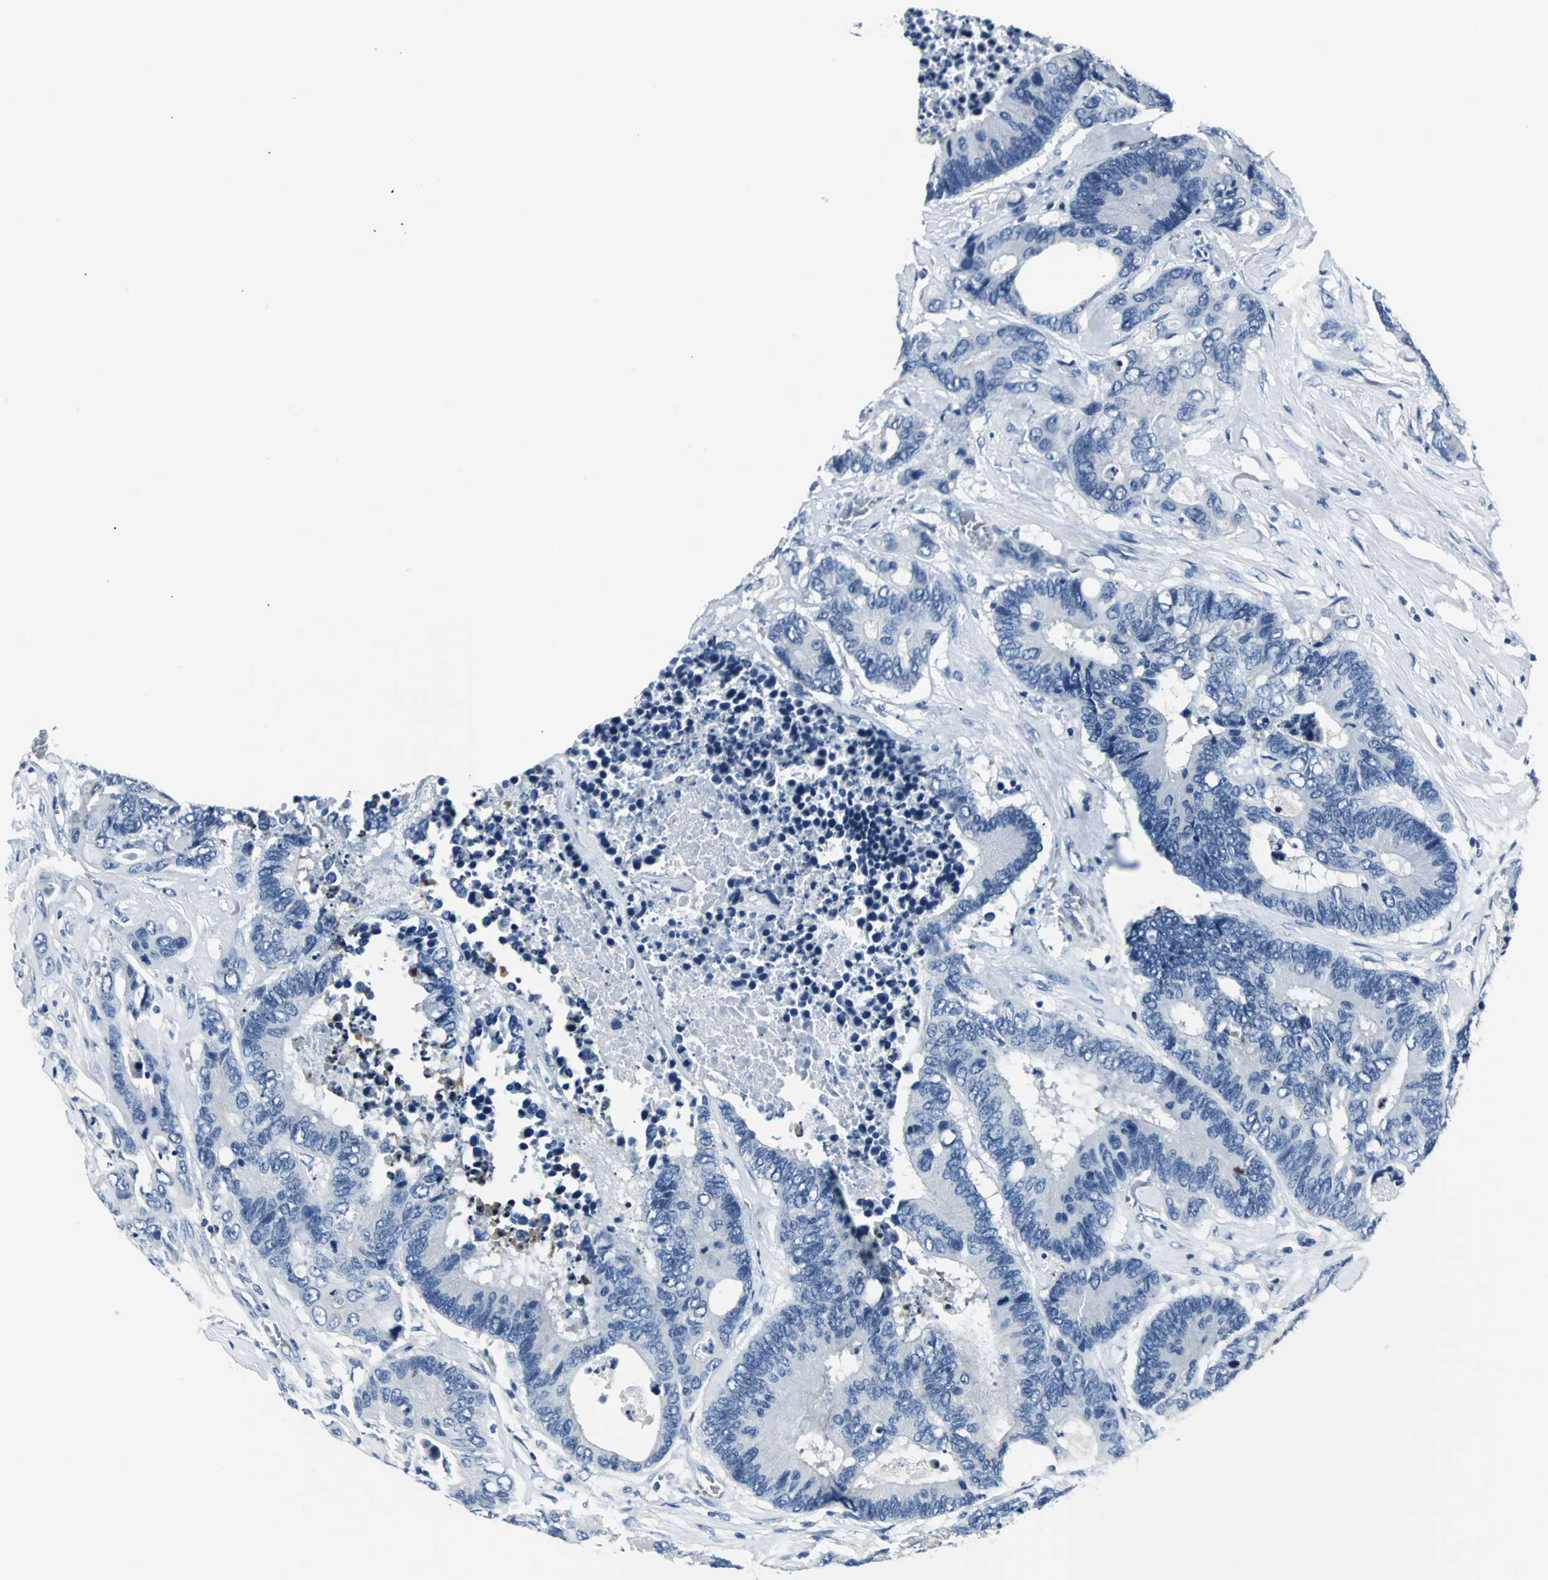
{"staining": {"intensity": "negative", "quantity": "none", "location": "none"}, "tissue": "colorectal cancer", "cell_type": "Tumor cells", "image_type": "cancer", "snomed": [{"axis": "morphology", "description": "Adenocarcinoma, NOS"}, {"axis": "topography", "description": "Rectum"}], "caption": "Immunohistochemistry (IHC) of colorectal adenocarcinoma shows no staining in tumor cells.", "gene": "RIPOR1", "patient": {"sex": "male", "age": 55}}